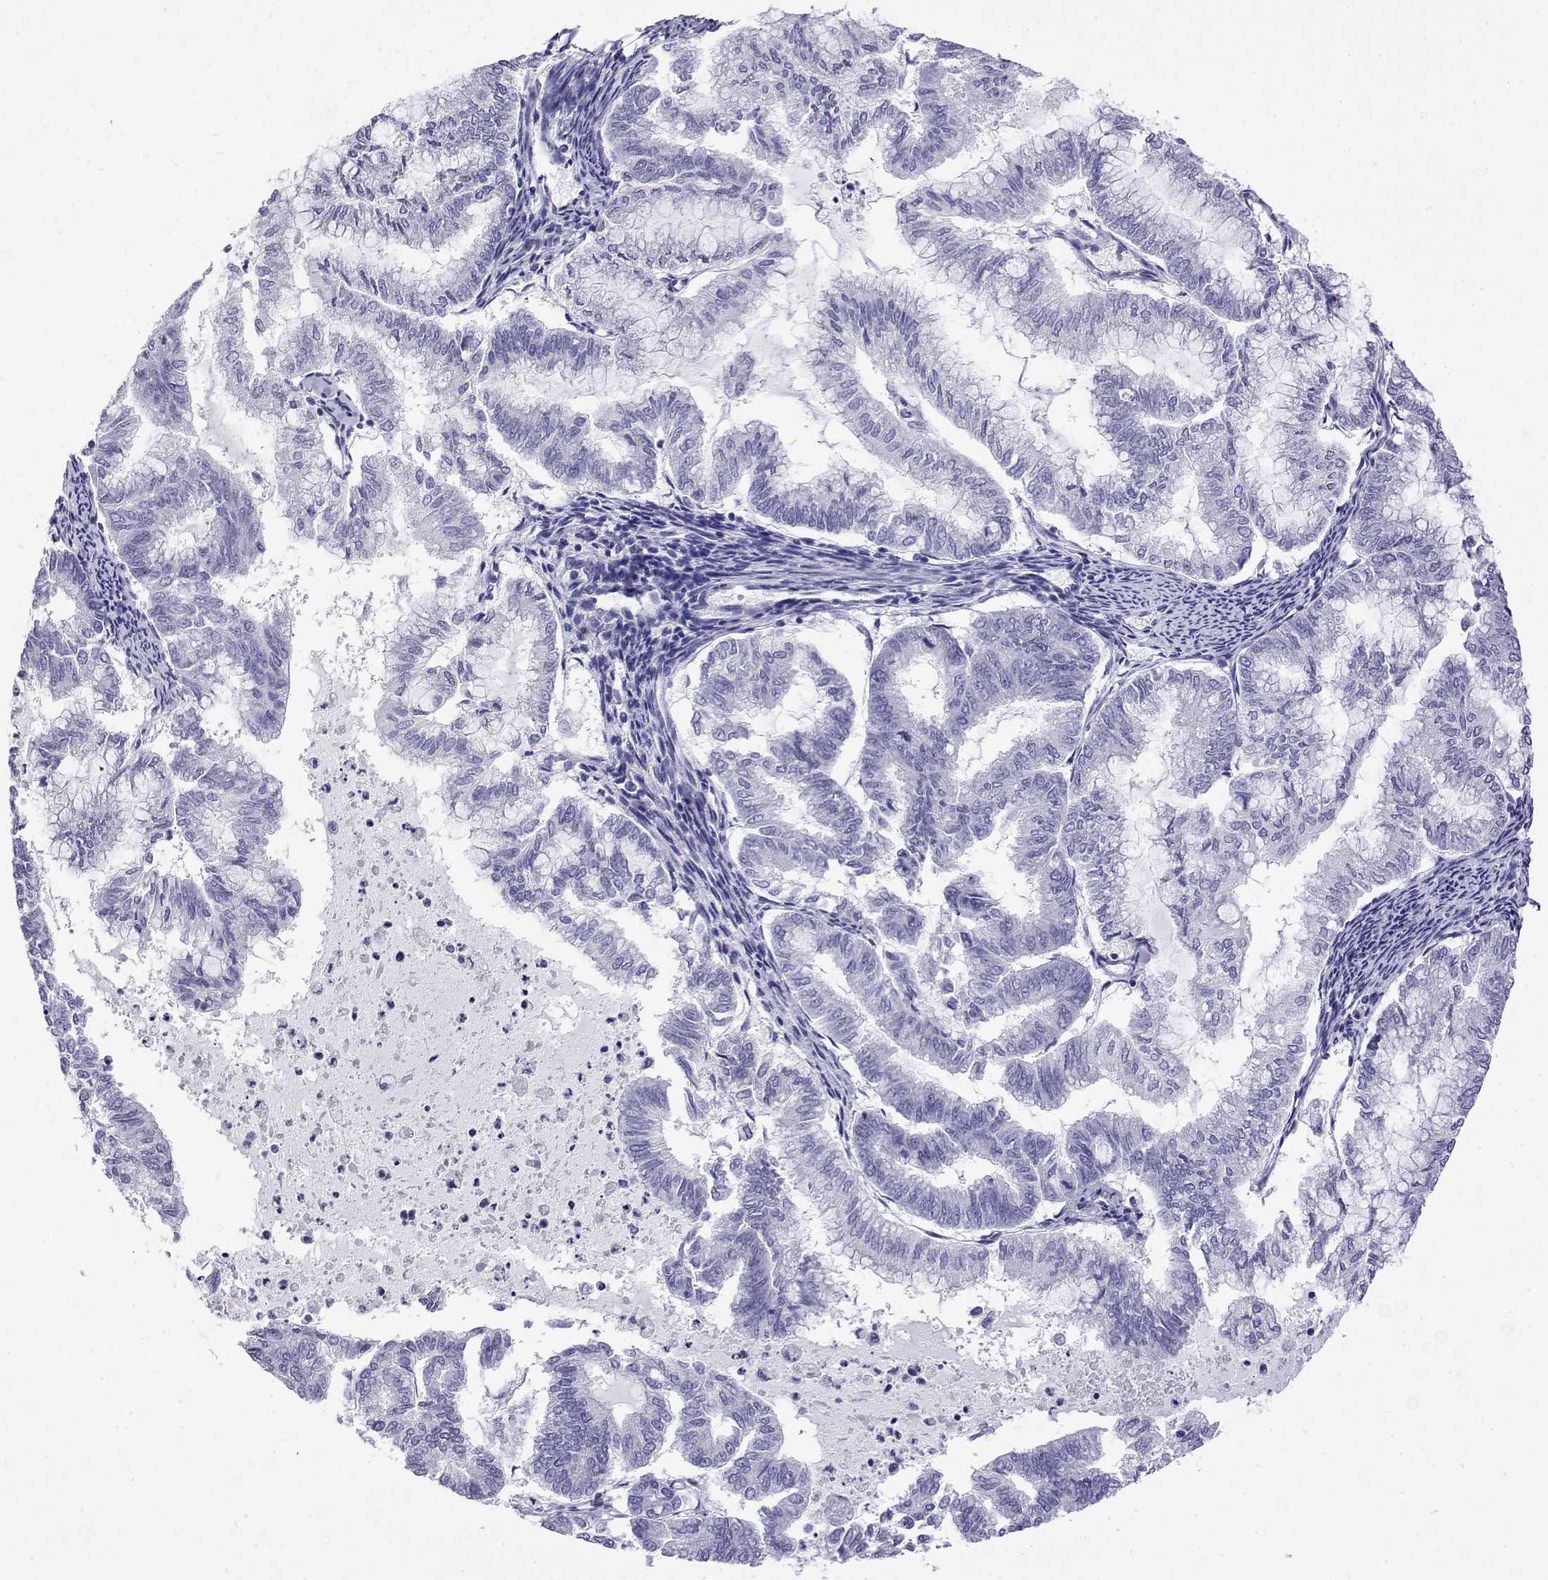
{"staining": {"intensity": "negative", "quantity": "none", "location": "none"}, "tissue": "endometrial cancer", "cell_type": "Tumor cells", "image_type": "cancer", "snomed": [{"axis": "morphology", "description": "Adenocarcinoma, NOS"}, {"axis": "topography", "description": "Endometrium"}], "caption": "IHC histopathology image of neoplastic tissue: human adenocarcinoma (endometrial) stained with DAB (3,3'-diaminobenzidine) shows no significant protein positivity in tumor cells.", "gene": "POLDIP3", "patient": {"sex": "female", "age": 79}}